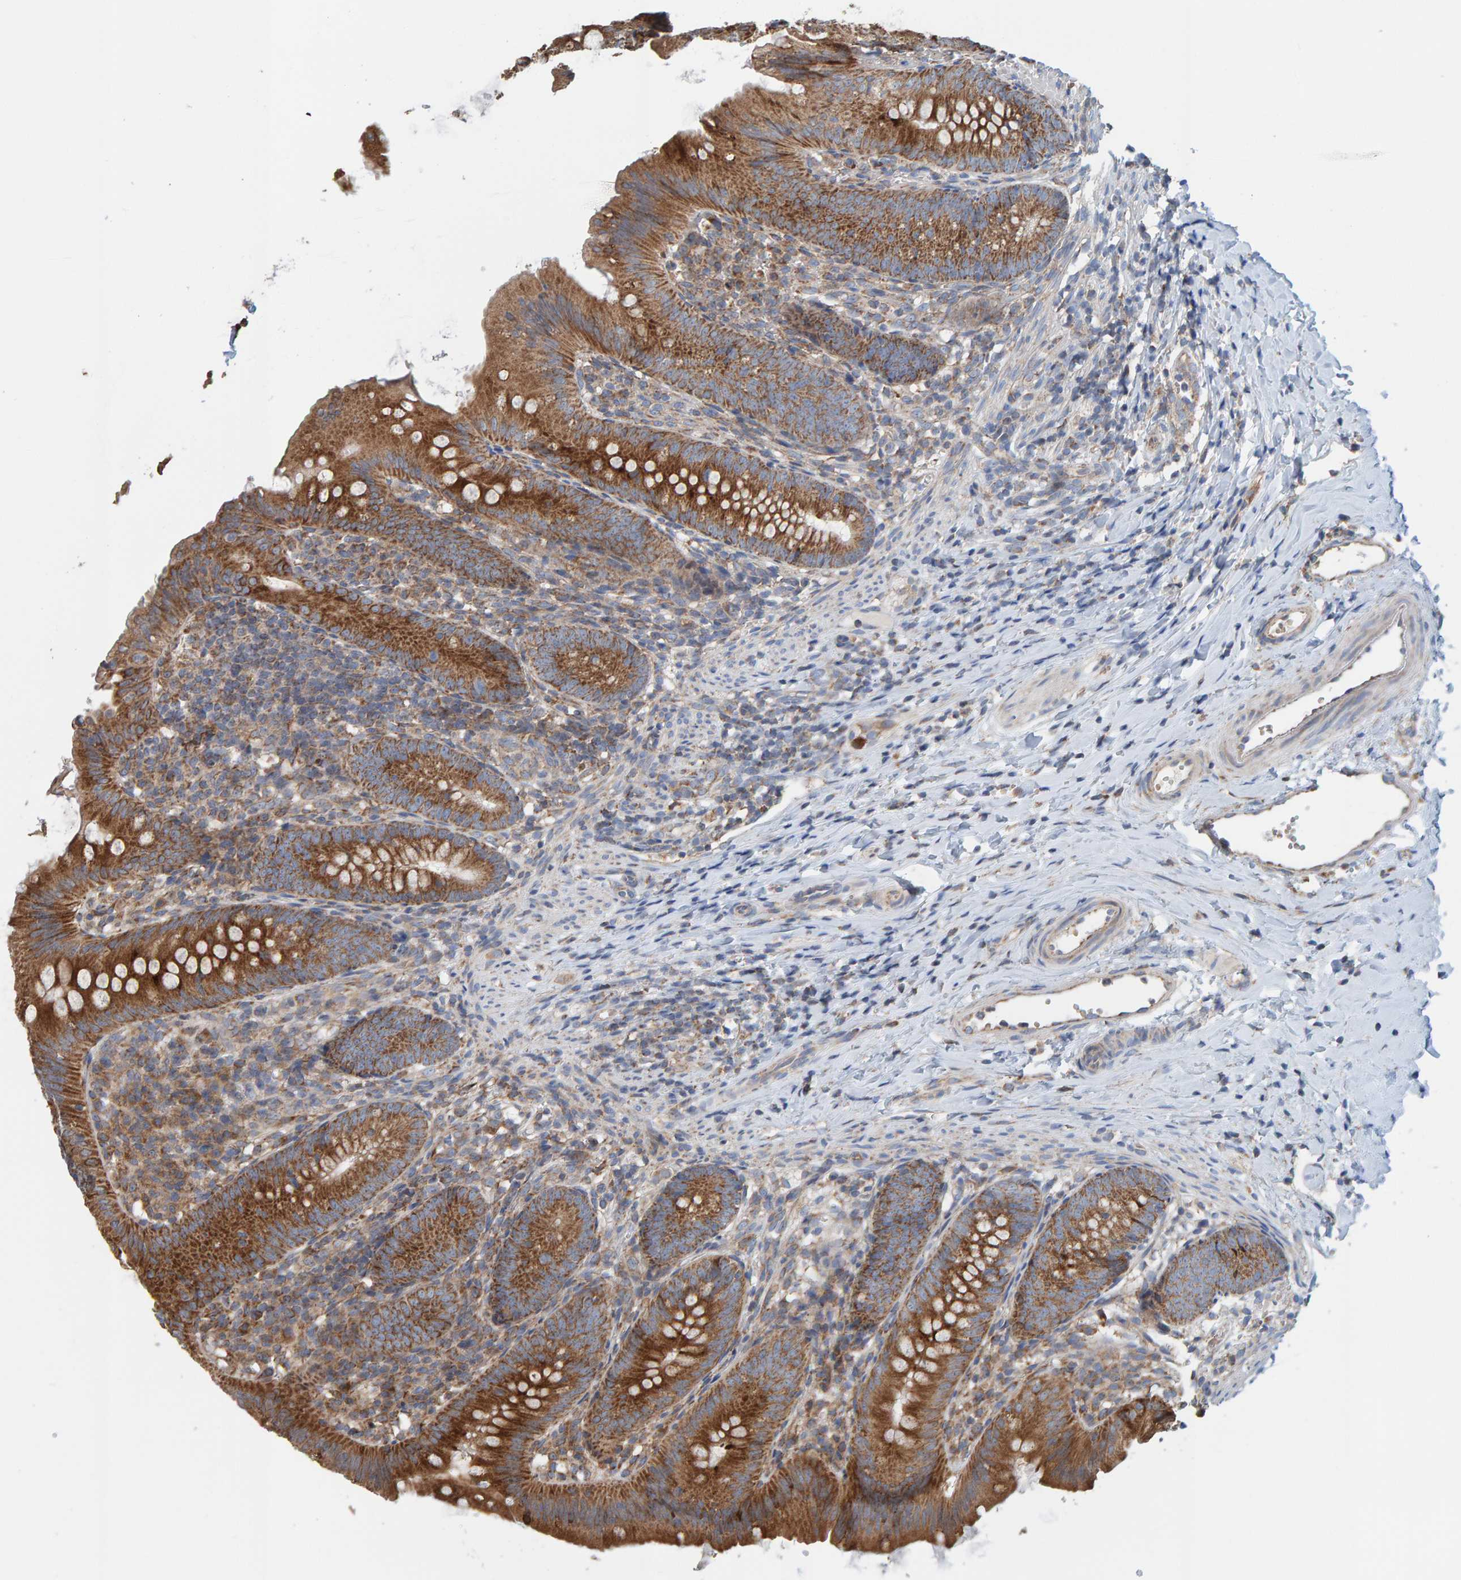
{"staining": {"intensity": "strong", "quantity": ">75%", "location": "cytoplasmic/membranous"}, "tissue": "appendix", "cell_type": "Glandular cells", "image_type": "normal", "snomed": [{"axis": "morphology", "description": "Normal tissue, NOS"}, {"axis": "topography", "description": "Appendix"}], "caption": "The immunohistochemical stain labels strong cytoplasmic/membranous expression in glandular cells of benign appendix. The staining was performed using DAB (3,3'-diaminobenzidine), with brown indicating positive protein expression. Nuclei are stained blue with hematoxylin.", "gene": "MRPL45", "patient": {"sex": "male", "age": 1}}